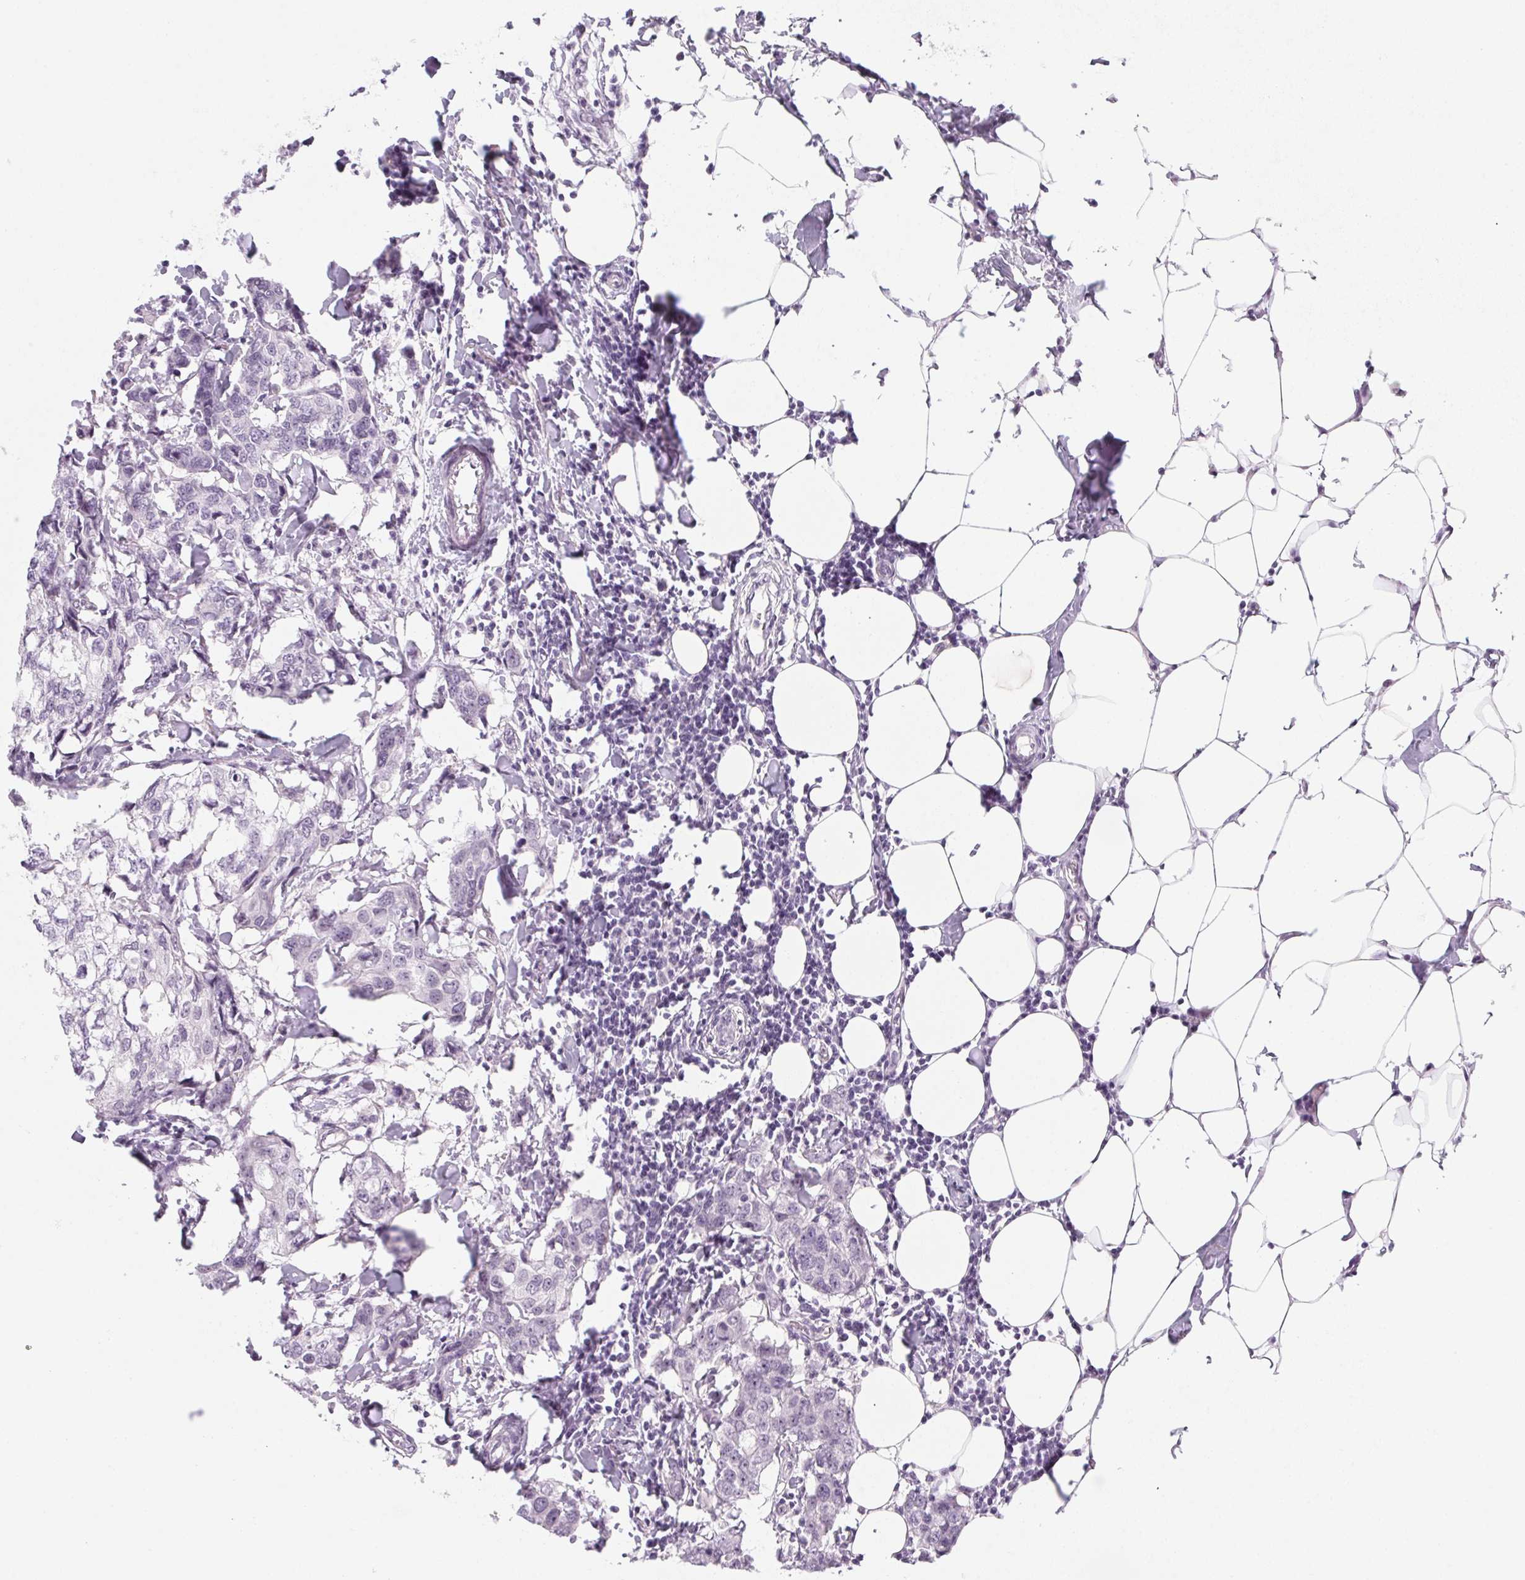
{"staining": {"intensity": "negative", "quantity": "none", "location": "none"}, "tissue": "breast cancer", "cell_type": "Tumor cells", "image_type": "cancer", "snomed": [{"axis": "morphology", "description": "Duct carcinoma"}, {"axis": "topography", "description": "Breast"}], "caption": "This is an immunohistochemistry image of human breast infiltrating ductal carcinoma. There is no positivity in tumor cells.", "gene": "KCNQ2", "patient": {"sex": "female", "age": 27}}